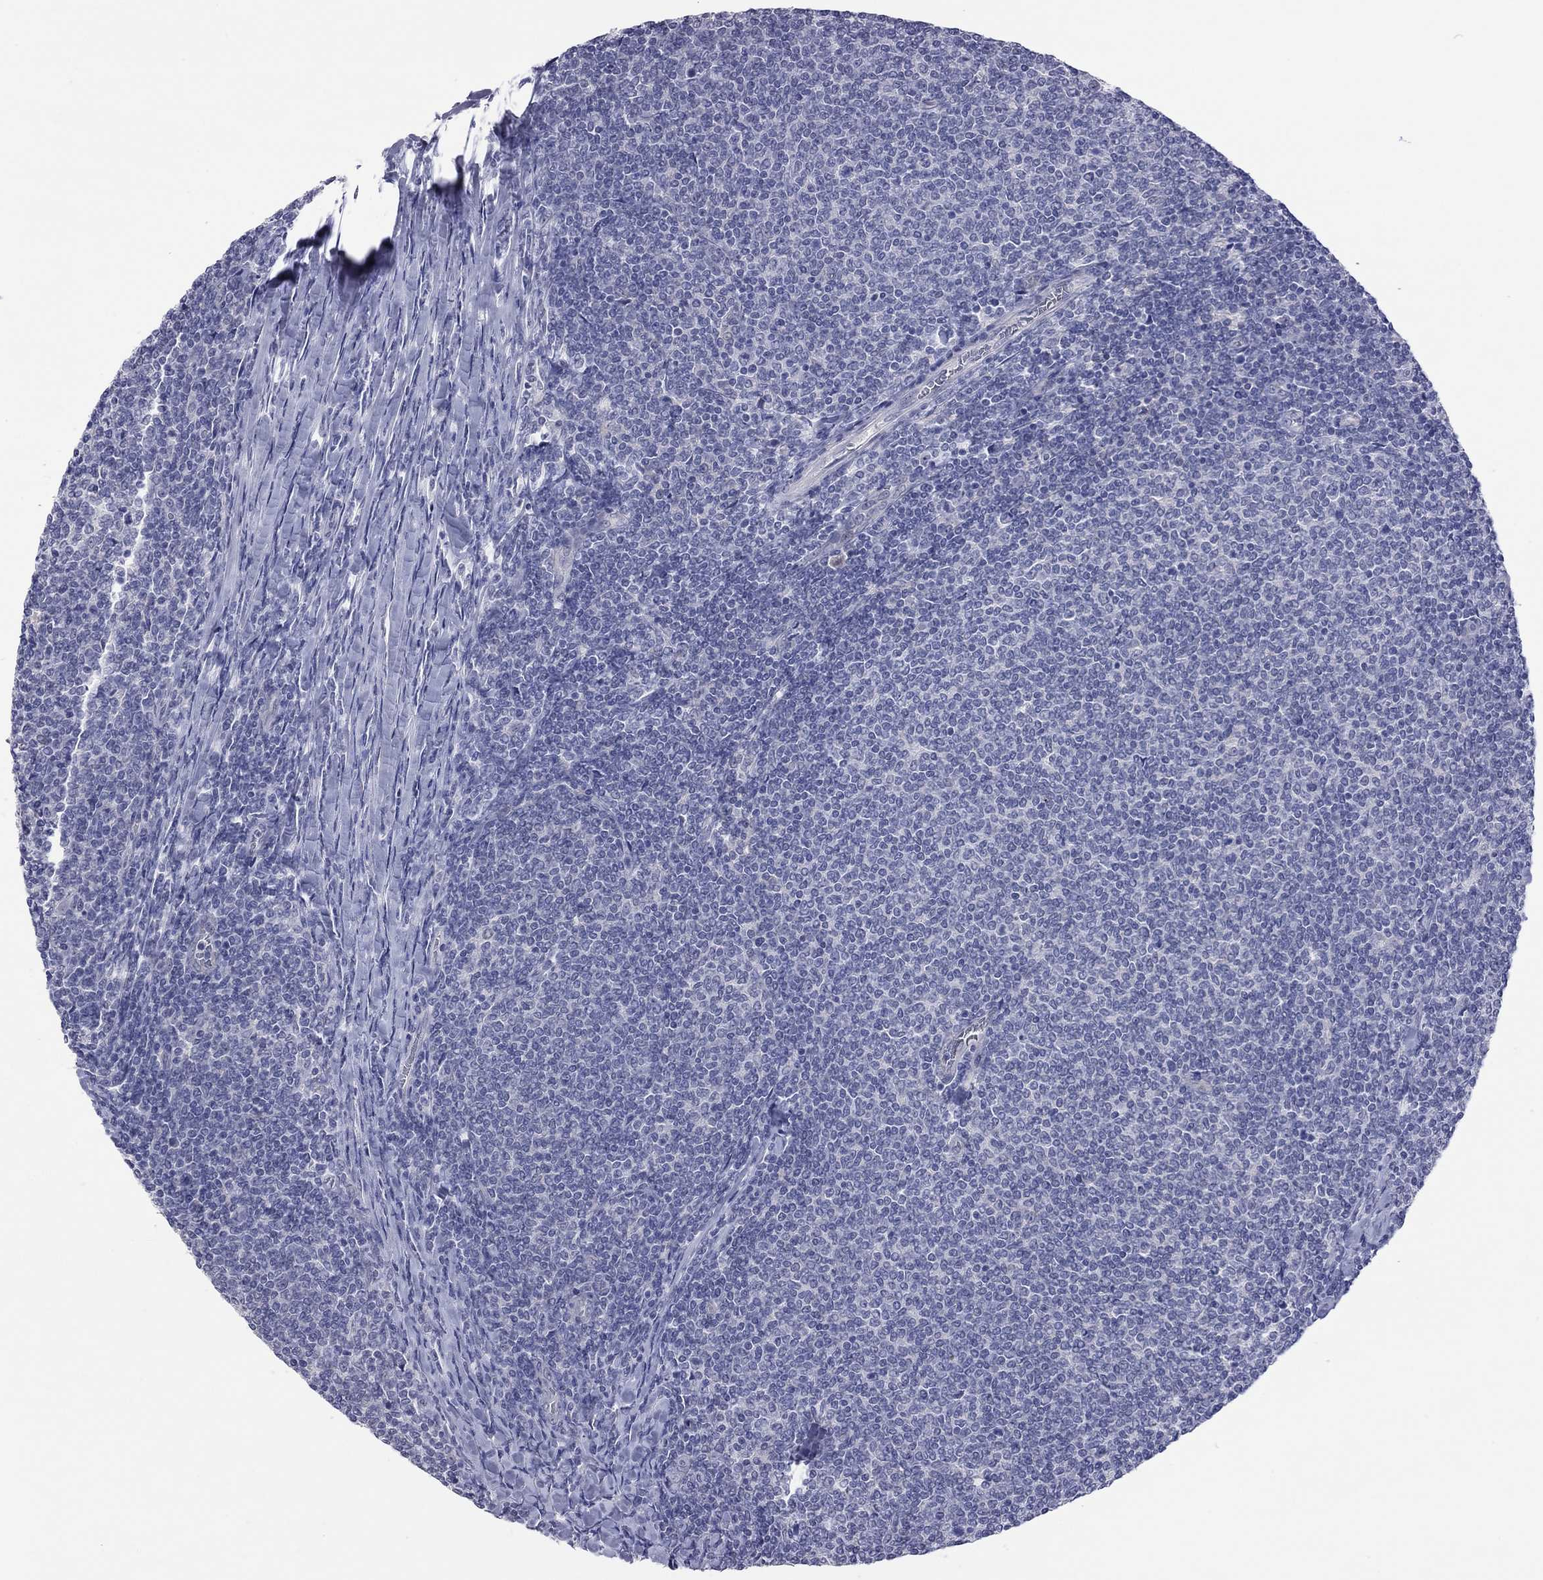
{"staining": {"intensity": "negative", "quantity": "none", "location": "none"}, "tissue": "lymphoma", "cell_type": "Tumor cells", "image_type": "cancer", "snomed": [{"axis": "morphology", "description": "Malignant lymphoma, non-Hodgkin's type, Low grade"}, {"axis": "topography", "description": "Lymph node"}], "caption": "Immunohistochemistry (IHC) photomicrograph of neoplastic tissue: low-grade malignant lymphoma, non-Hodgkin's type stained with DAB demonstrates no significant protein positivity in tumor cells. (DAB (3,3'-diaminobenzidine) immunohistochemistry (IHC), high magnification).", "gene": "HYLS1", "patient": {"sex": "male", "age": 52}}